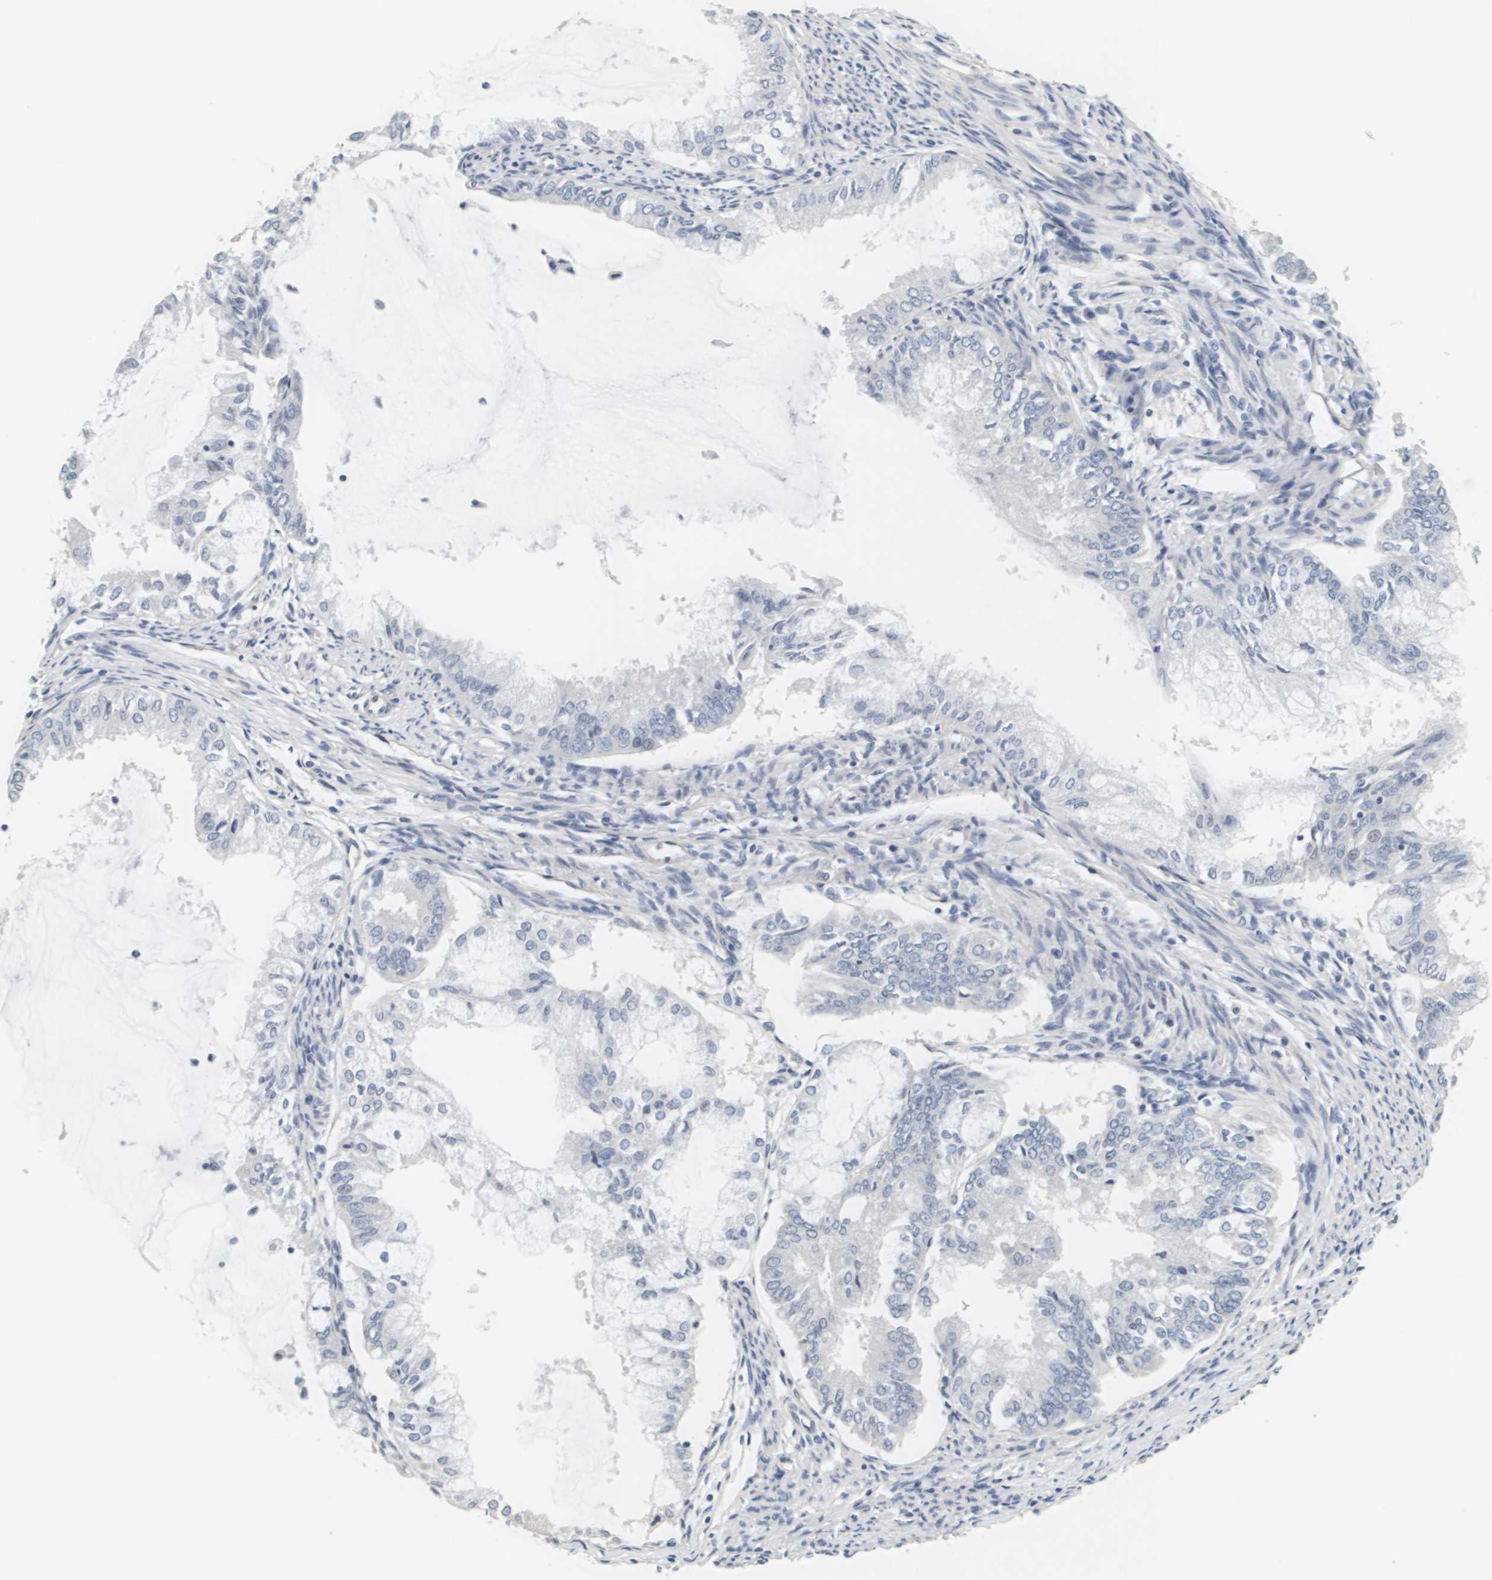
{"staining": {"intensity": "negative", "quantity": "none", "location": "none"}, "tissue": "endometrial cancer", "cell_type": "Tumor cells", "image_type": "cancer", "snomed": [{"axis": "morphology", "description": "Adenocarcinoma, NOS"}, {"axis": "topography", "description": "Endometrium"}], "caption": "Endometrial adenocarcinoma was stained to show a protein in brown. There is no significant staining in tumor cells.", "gene": "KCNJ5", "patient": {"sex": "female", "age": 86}}